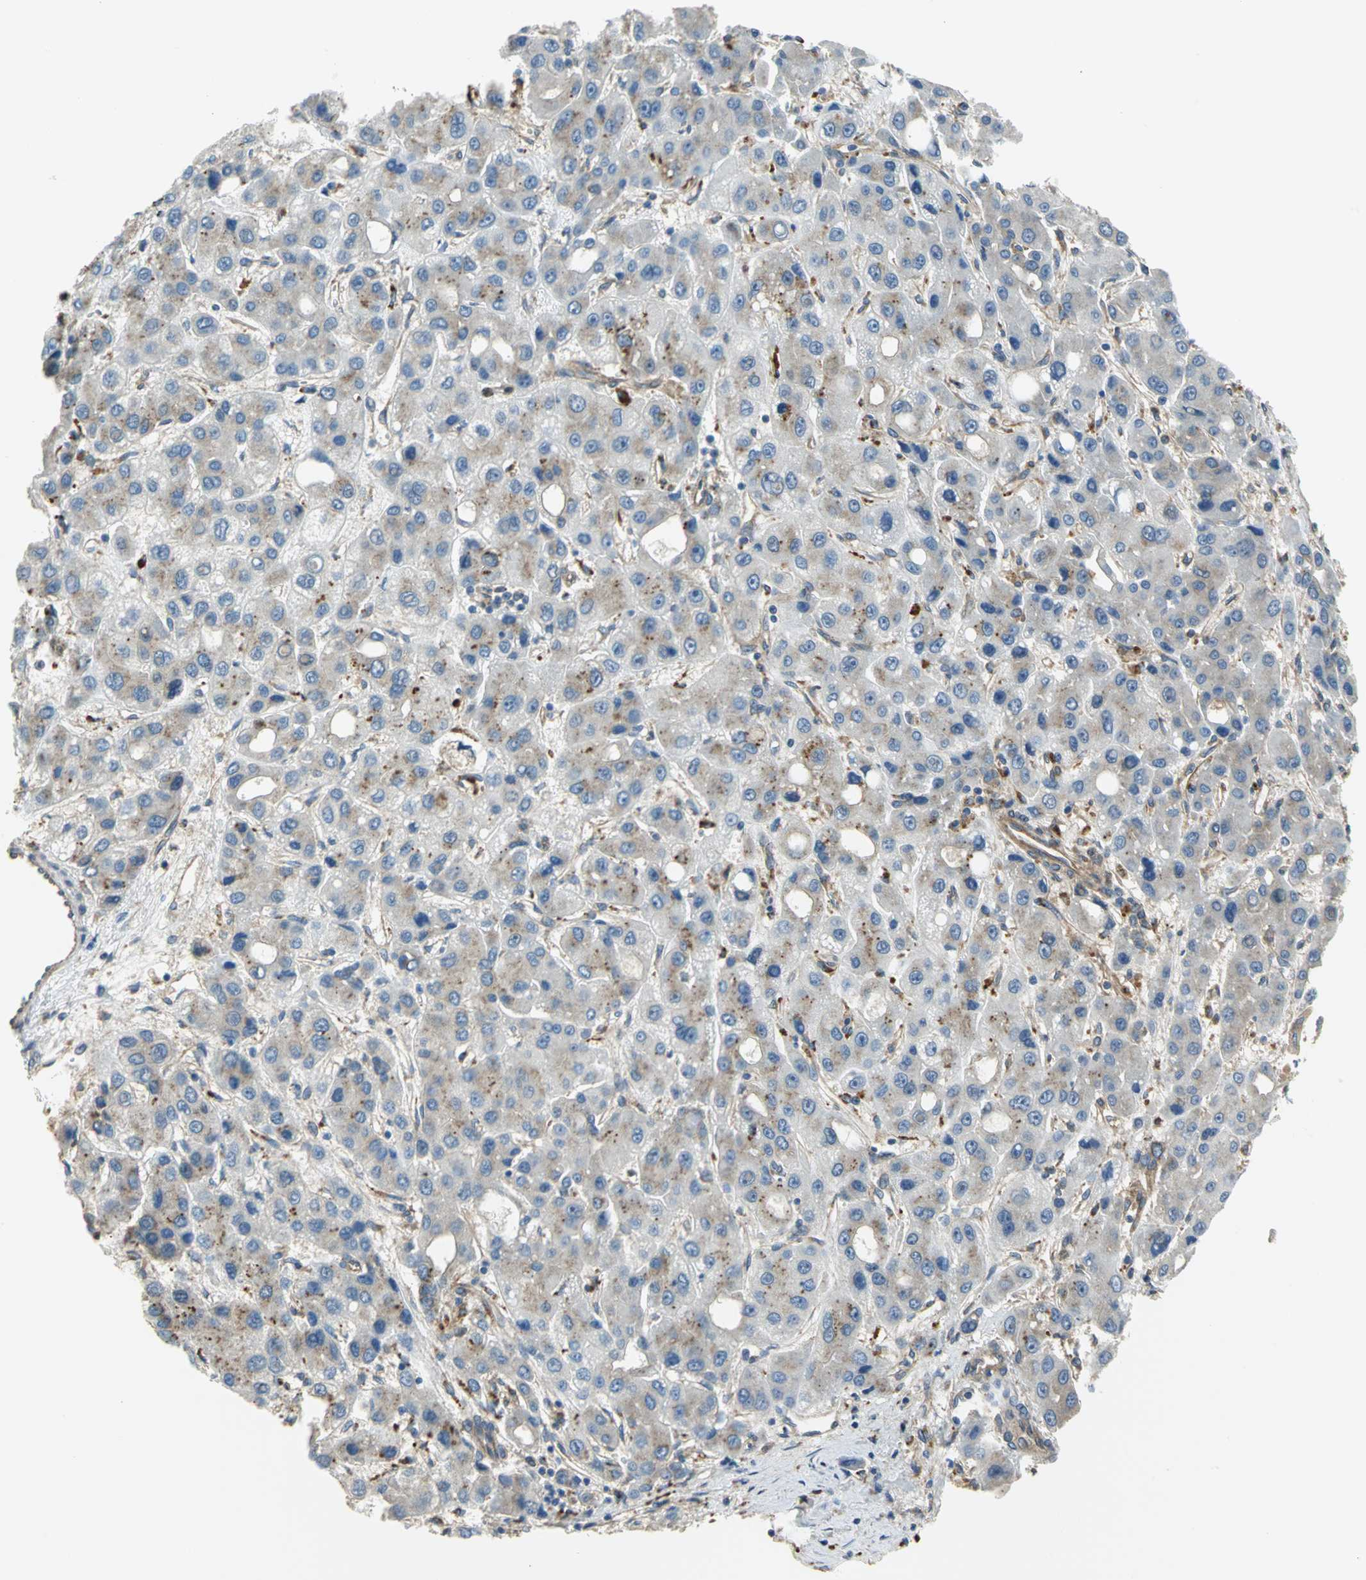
{"staining": {"intensity": "negative", "quantity": "none", "location": "none"}, "tissue": "liver cancer", "cell_type": "Tumor cells", "image_type": "cancer", "snomed": [{"axis": "morphology", "description": "Carcinoma, Hepatocellular, NOS"}, {"axis": "topography", "description": "Liver"}], "caption": "This is an IHC histopathology image of human liver hepatocellular carcinoma. There is no expression in tumor cells.", "gene": "DIAPH2", "patient": {"sex": "male", "age": 55}}